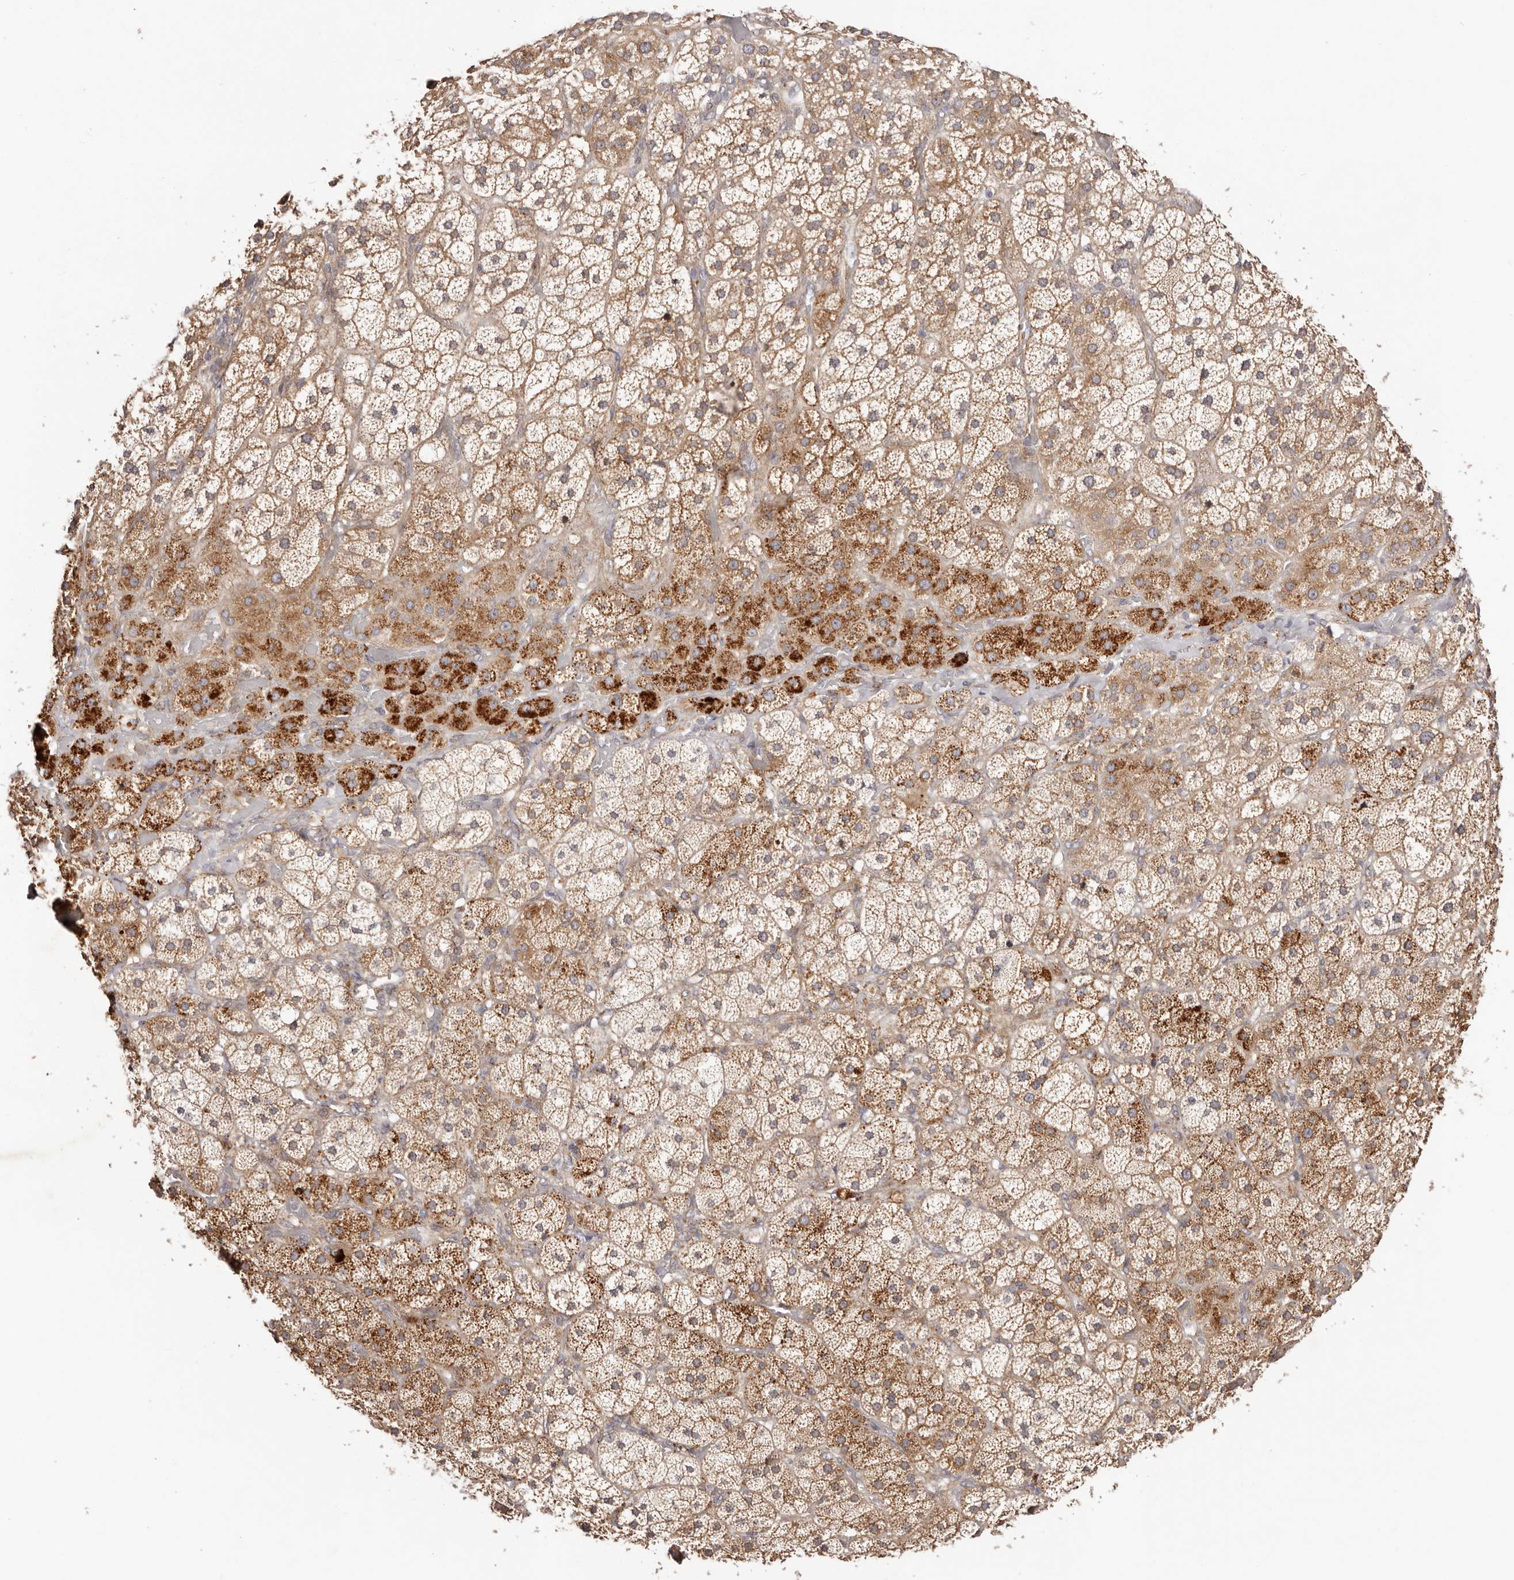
{"staining": {"intensity": "strong", "quantity": ">75%", "location": "cytoplasmic/membranous"}, "tissue": "adrenal gland", "cell_type": "Glandular cells", "image_type": "normal", "snomed": [{"axis": "morphology", "description": "Normal tissue, NOS"}, {"axis": "topography", "description": "Adrenal gland"}], "caption": "A high amount of strong cytoplasmic/membranous expression is appreciated in about >75% of glandular cells in benign adrenal gland.", "gene": "MICAL2", "patient": {"sex": "male", "age": 57}}